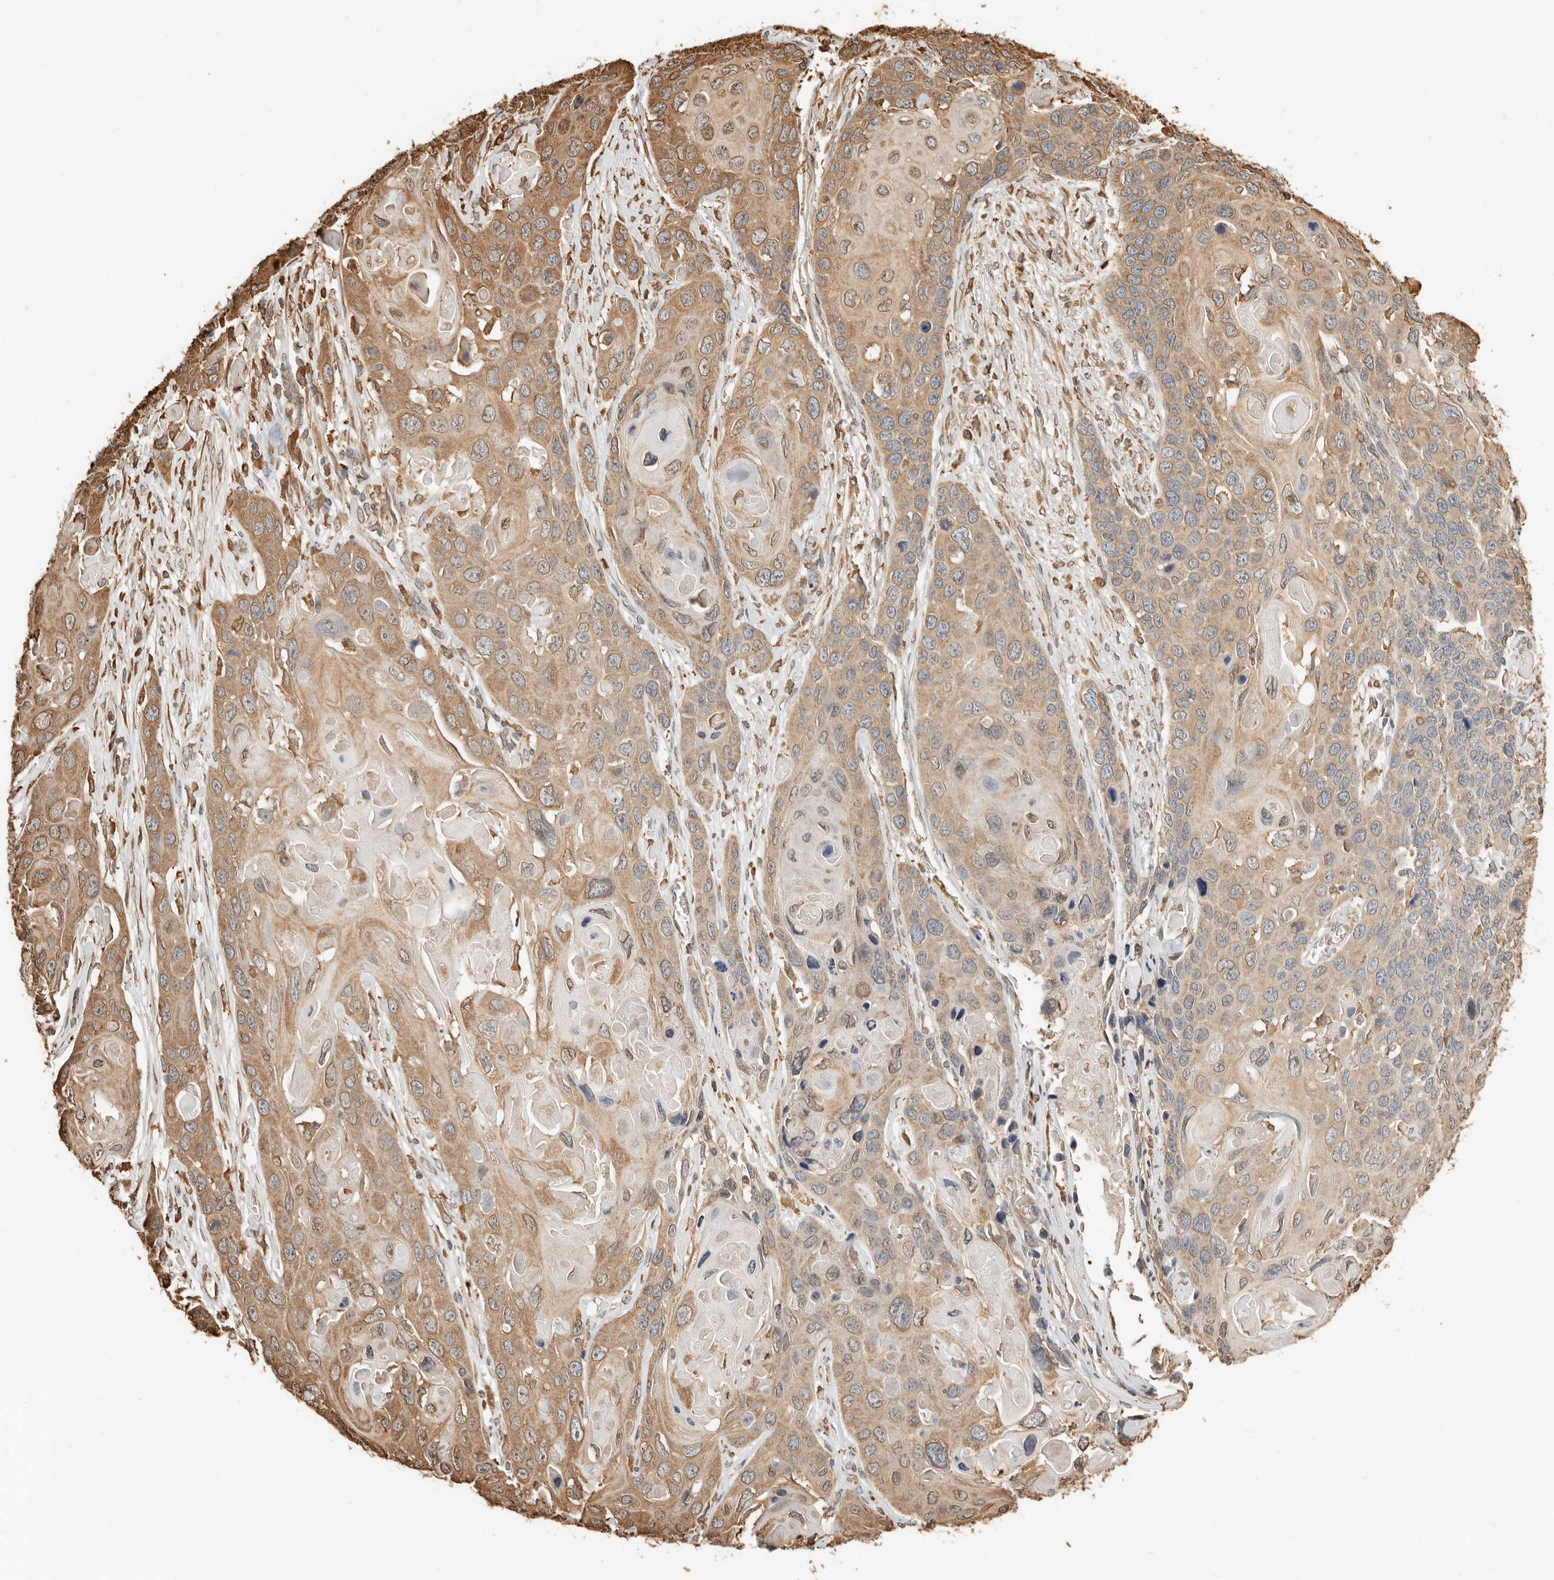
{"staining": {"intensity": "moderate", "quantity": ">75%", "location": "cytoplasmic/membranous"}, "tissue": "skin cancer", "cell_type": "Tumor cells", "image_type": "cancer", "snomed": [{"axis": "morphology", "description": "Squamous cell carcinoma, NOS"}, {"axis": "topography", "description": "Skin"}], "caption": "Squamous cell carcinoma (skin) stained with immunohistochemistry (IHC) demonstrates moderate cytoplasmic/membranous expression in approximately >75% of tumor cells.", "gene": "ARHGEF10L", "patient": {"sex": "male", "age": 55}}